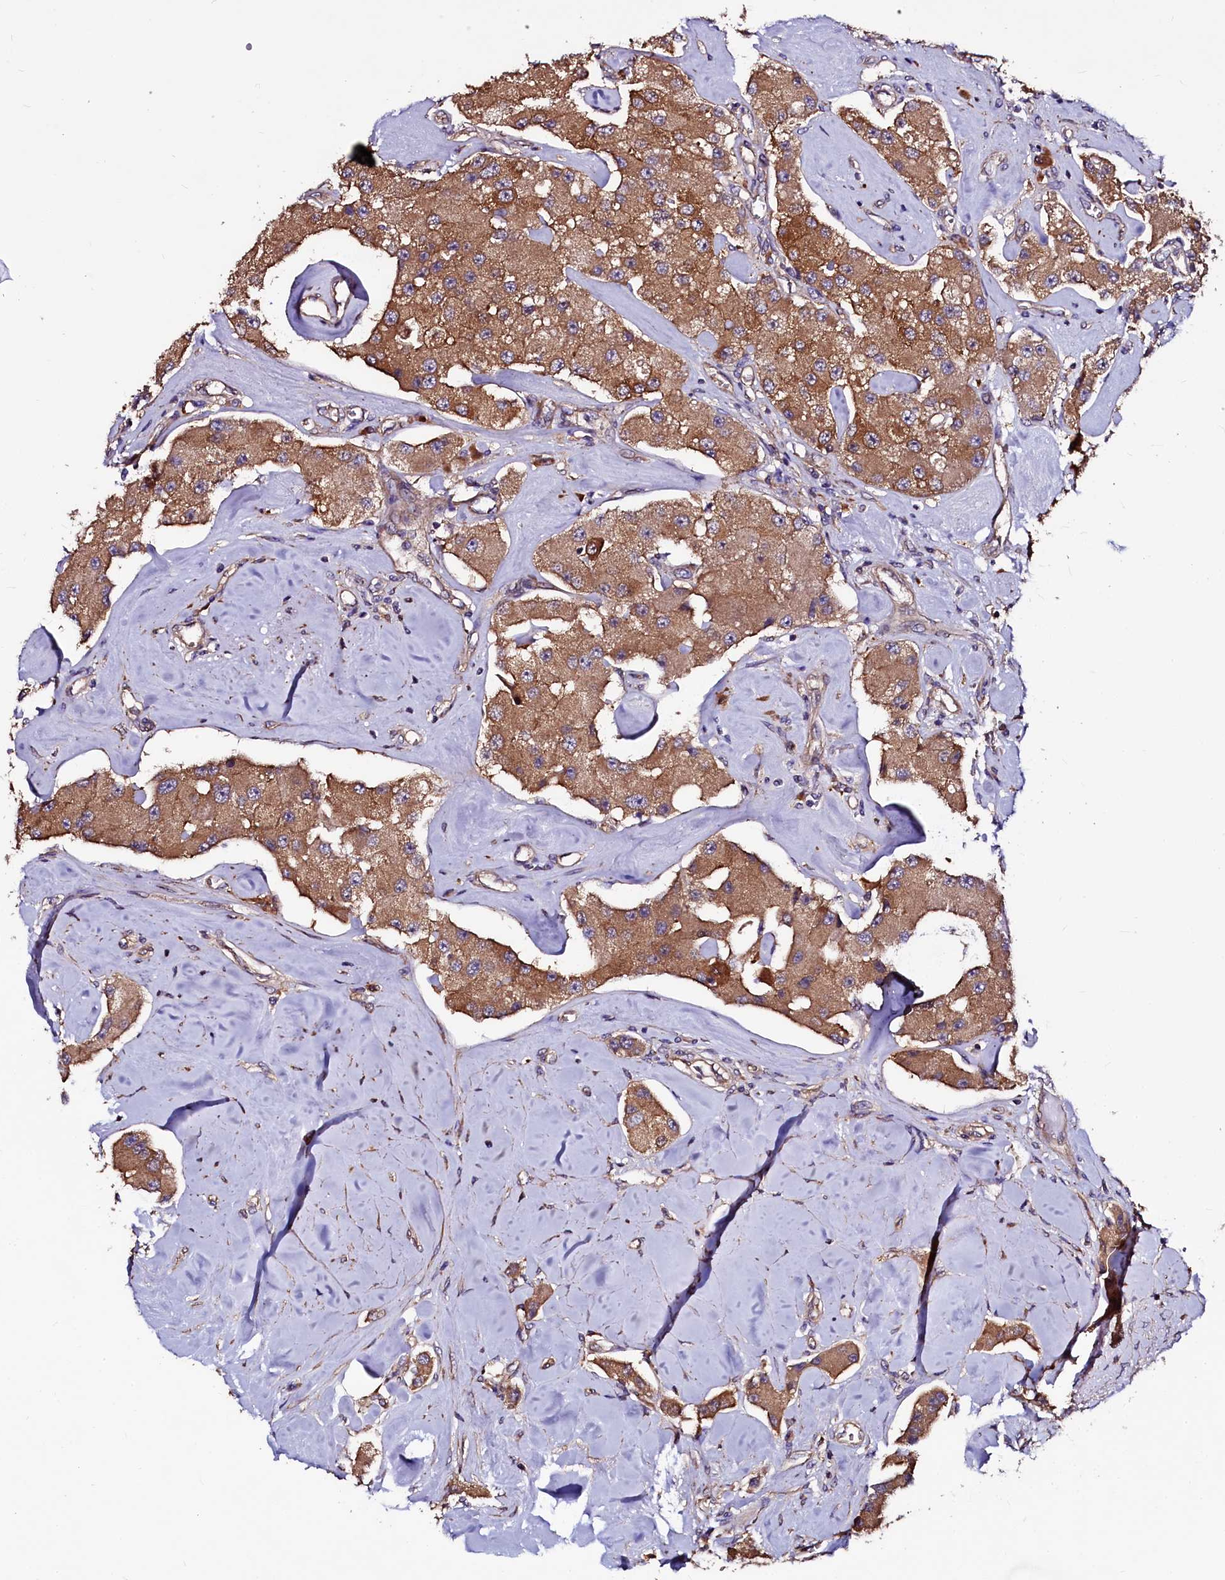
{"staining": {"intensity": "moderate", "quantity": ">75%", "location": "cytoplasmic/membranous"}, "tissue": "carcinoid", "cell_type": "Tumor cells", "image_type": "cancer", "snomed": [{"axis": "morphology", "description": "Carcinoid, malignant, NOS"}, {"axis": "topography", "description": "Pancreas"}], "caption": "An image of human carcinoid (malignant) stained for a protein reveals moderate cytoplasmic/membranous brown staining in tumor cells.", "gene": "APPL2", "patient": {"sex": "male", "age": 41}}